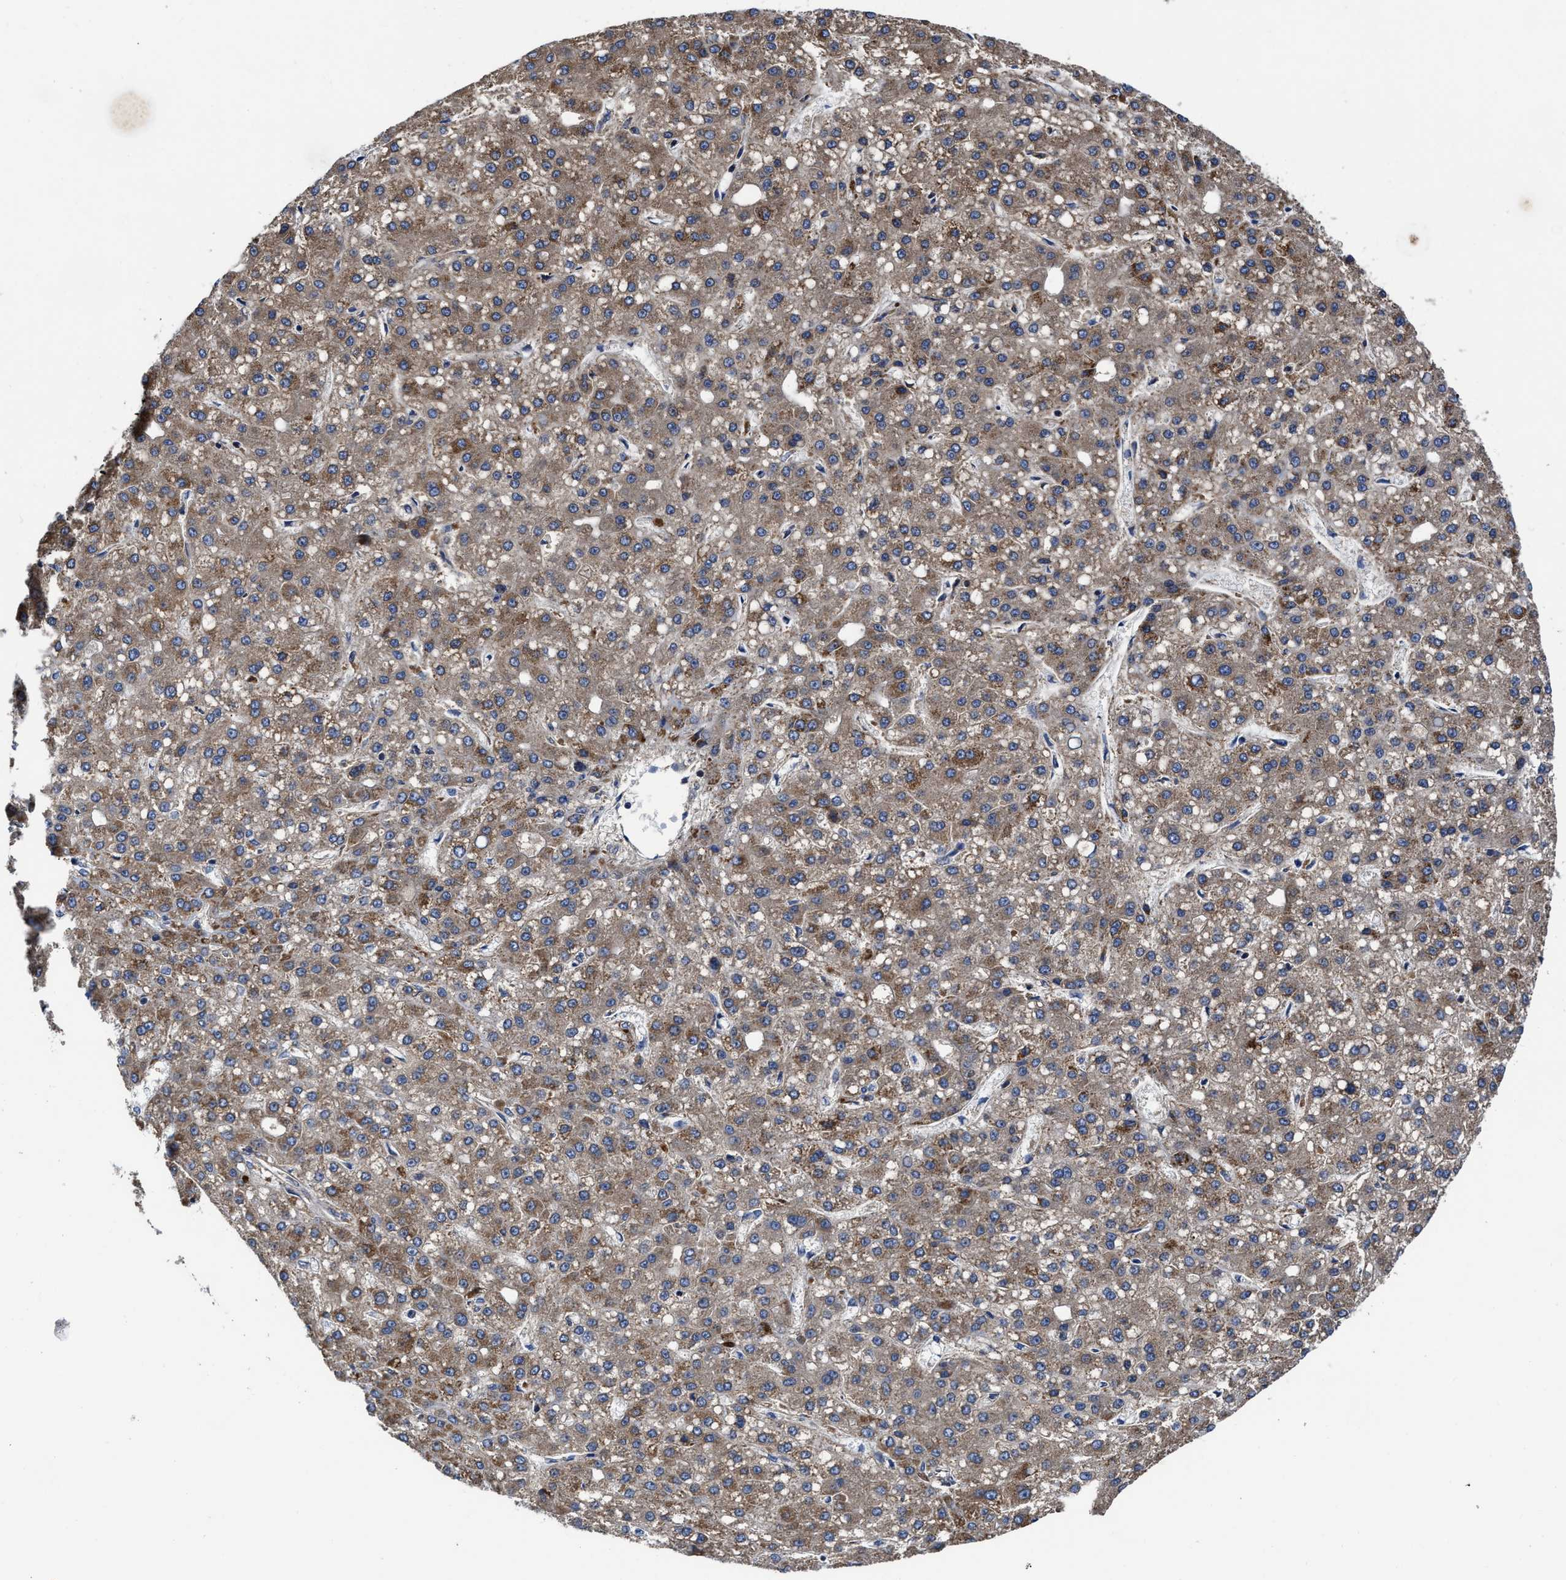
{"staining": {"intensity": "moderate", "quantity": ">75%", "location": "cytoplasmic/membranous"}, "tissue": "liver cancer", "cell_type": "Tumor cells", "image_type": "cancer", "snomed": [{"axis": "morphology", "description": "Carcinoma, Hepatocellular, NOS"}, {"axis": "topography", "description": "Liver"}], "caption": "Tumor cells exhibit medium levels of moderate cytoplasmic/membranous expression in approximately >75% of cells in human hepatocellular carcinoma (liver).", "gene": "CACNA1D", "patient": {"sex": "male", "age": 67}}